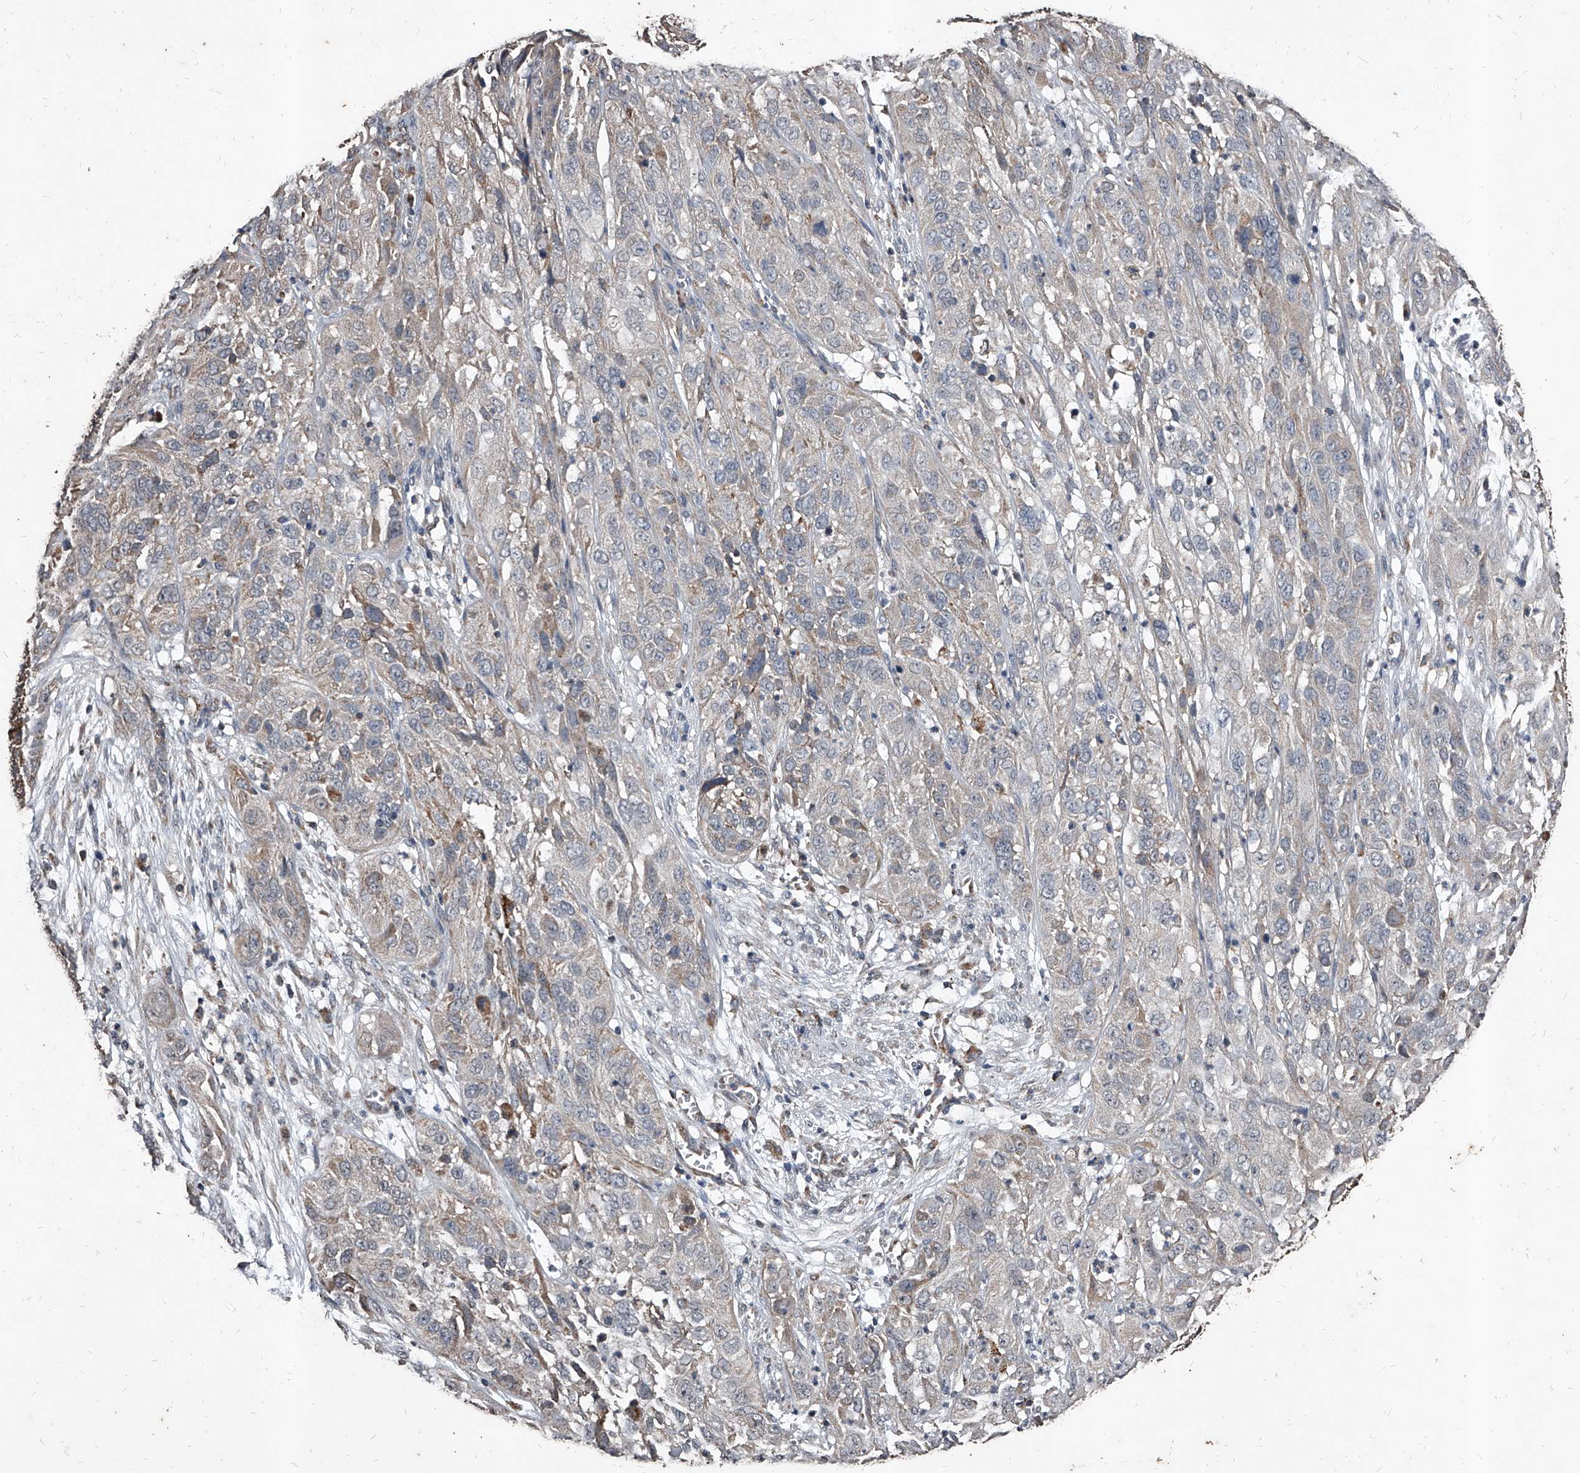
{"staining": {"intensity": "negative", "quantity": "none", "location": "none"}, "tissue": "cervical cancer", "cell_type": "Tumor cells", "image_type": "cancer", "snomed": [{"axis": "morphology", "description": "Squamous cell carcinoma, NOS"}, {"axis": "topography", "description": "Cervix"}], "caption": "This is an immunohistochemistry image of squamous cell carcinoma (cervical). There is no staining in tumor cells.", "gene": "GPR183", "patient": {"sex": "female", "age": 32}}